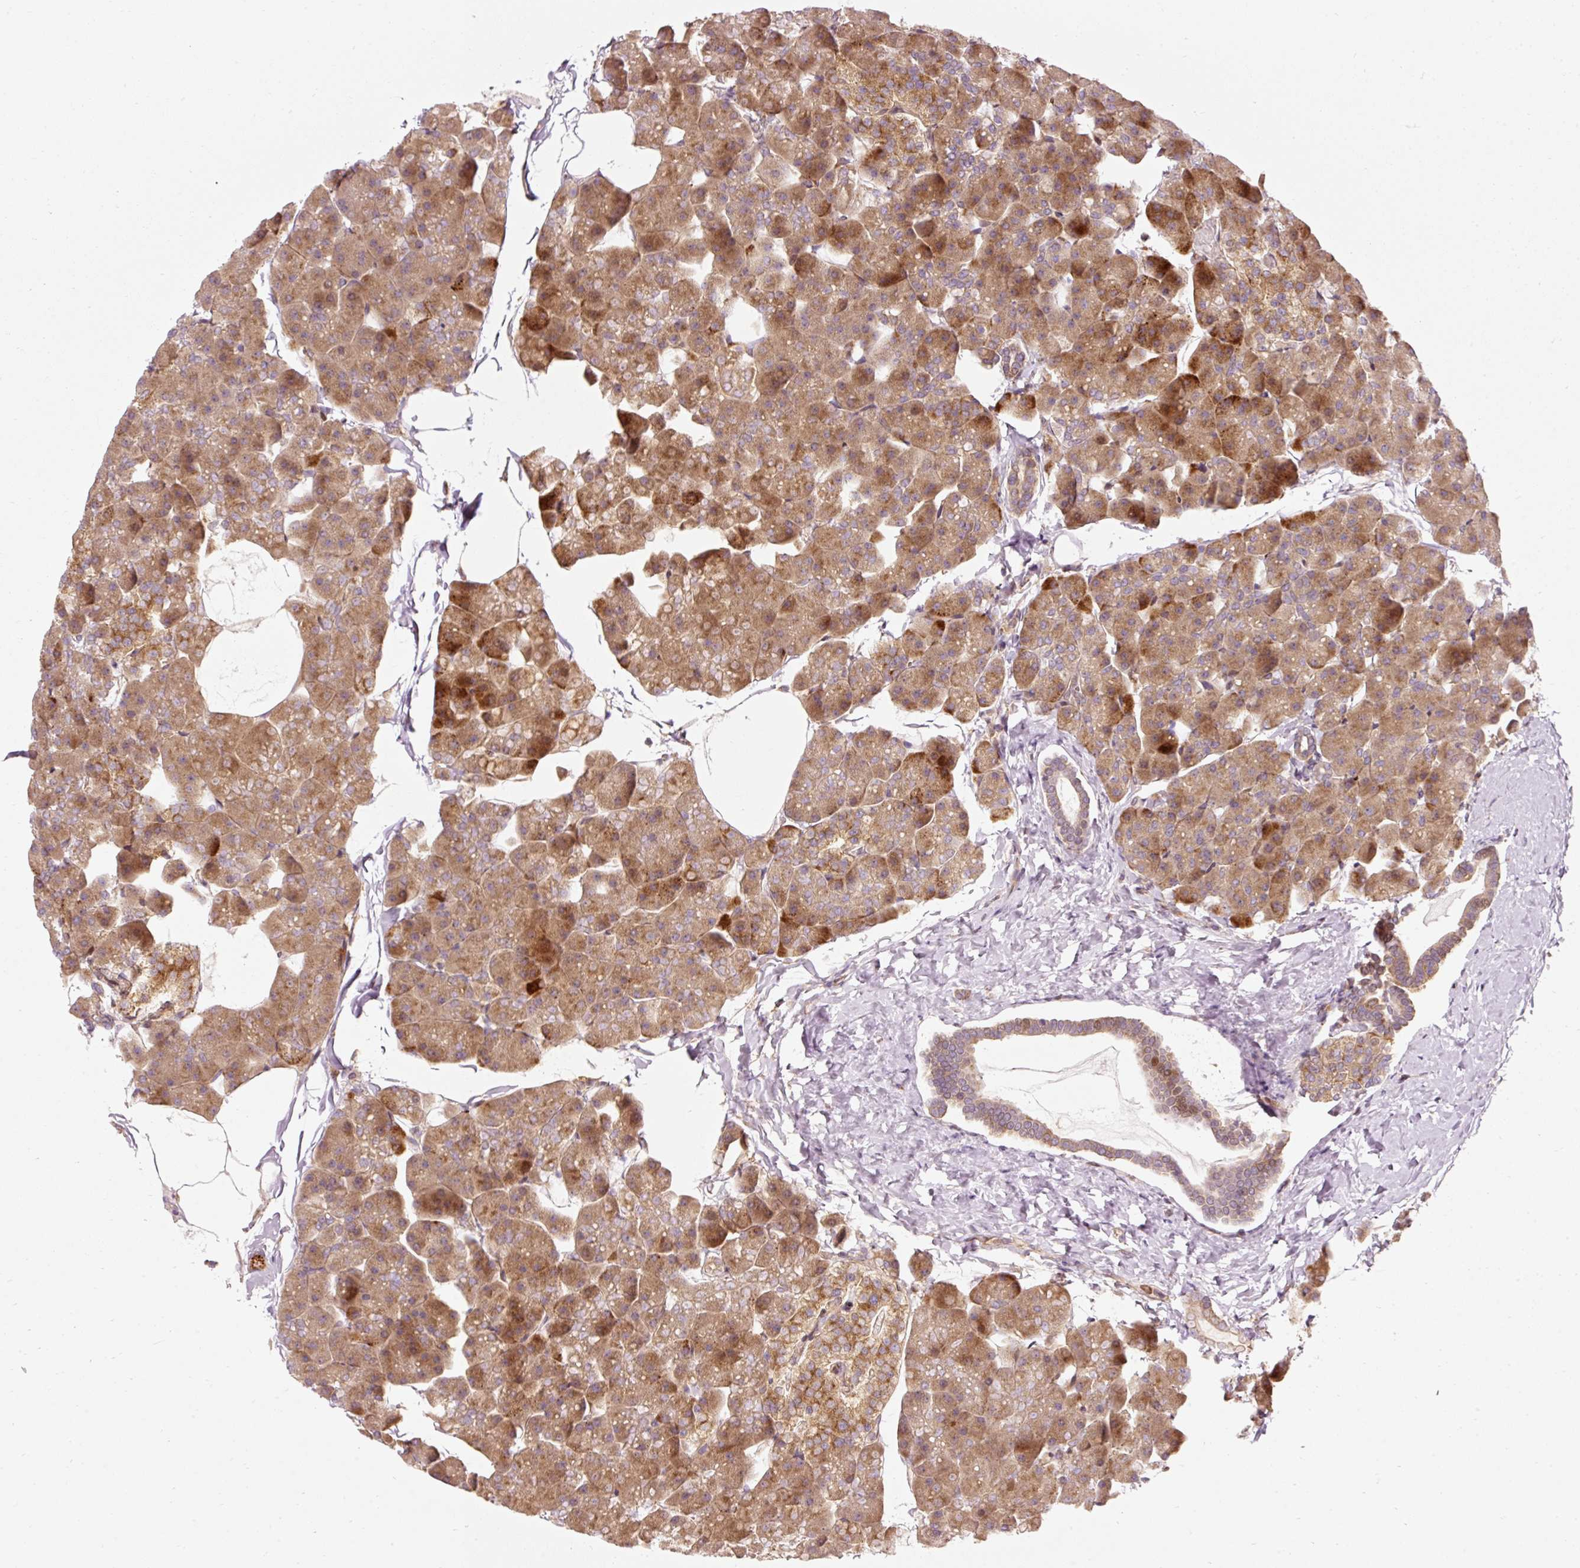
{"staining": {"intensity": "moderate", "quantity": ">75%", "location": "cytoplasmic/membranous"}, "tissue": "pancreas", "cell_type": "Exocrine glandular cells", "image_type": "normal", "snomed": [{"axis": "morphology", "description": "Normal tissue, NOS"}, {"axis": "topography", "description": "Pancreas"}], "caption": "Immunohistochemical staining of benign pancreas exhibits medium levels of moderate cytoplasmic/membranous expression in approximately >75% of exocrine glandular cells. (DAB IHC with brightfield microscopy, high magnification).", "gene": "NAPA", "patient": {"sex": "male", "age": 35}}